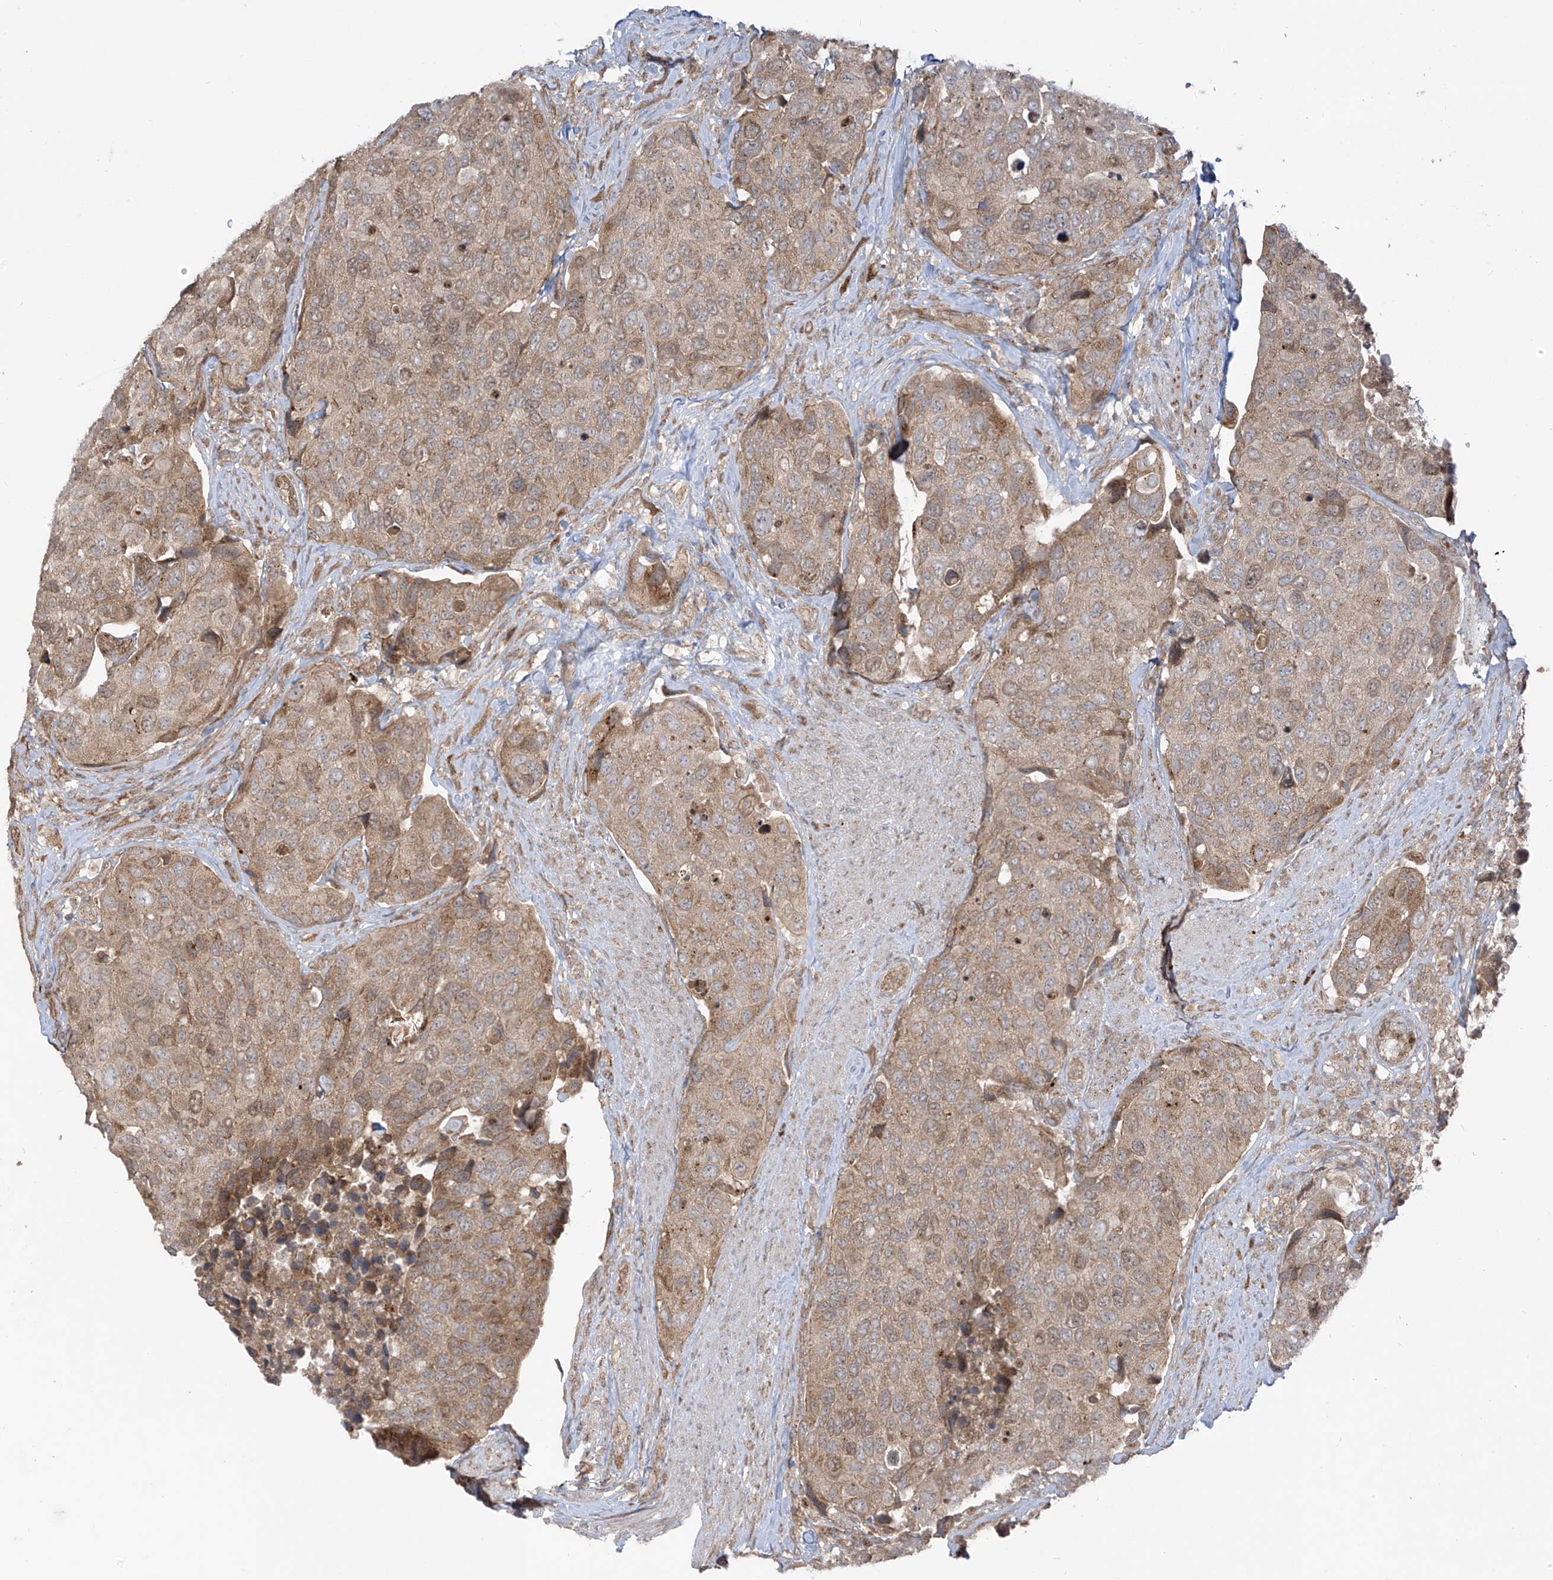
{"staining": {"intensity": "moderate", "quantity": ">75%", "location": "cytoplasmic/membranous"}, "tissue": "urothelial cancer", "cell_type": "Tumor cells", "image_type": "cancer", "snomed": [{"axis": "morphology", "description": "Urothelial carcinoma, High grade"}, {"axis": "topography", "description": "Urinary bladder"}], "caption": "Tumor cells show moderate cytoplasmic/membranous positivity in approximately >75% of cells in urothelial carcinoma (high-grade). (DAB (3,3'-diaminobenzidine) IHC with brightfield microscopy, high magnification).", "gene": "PDE11A", "patient": {"sex": "male", "age": 74}}